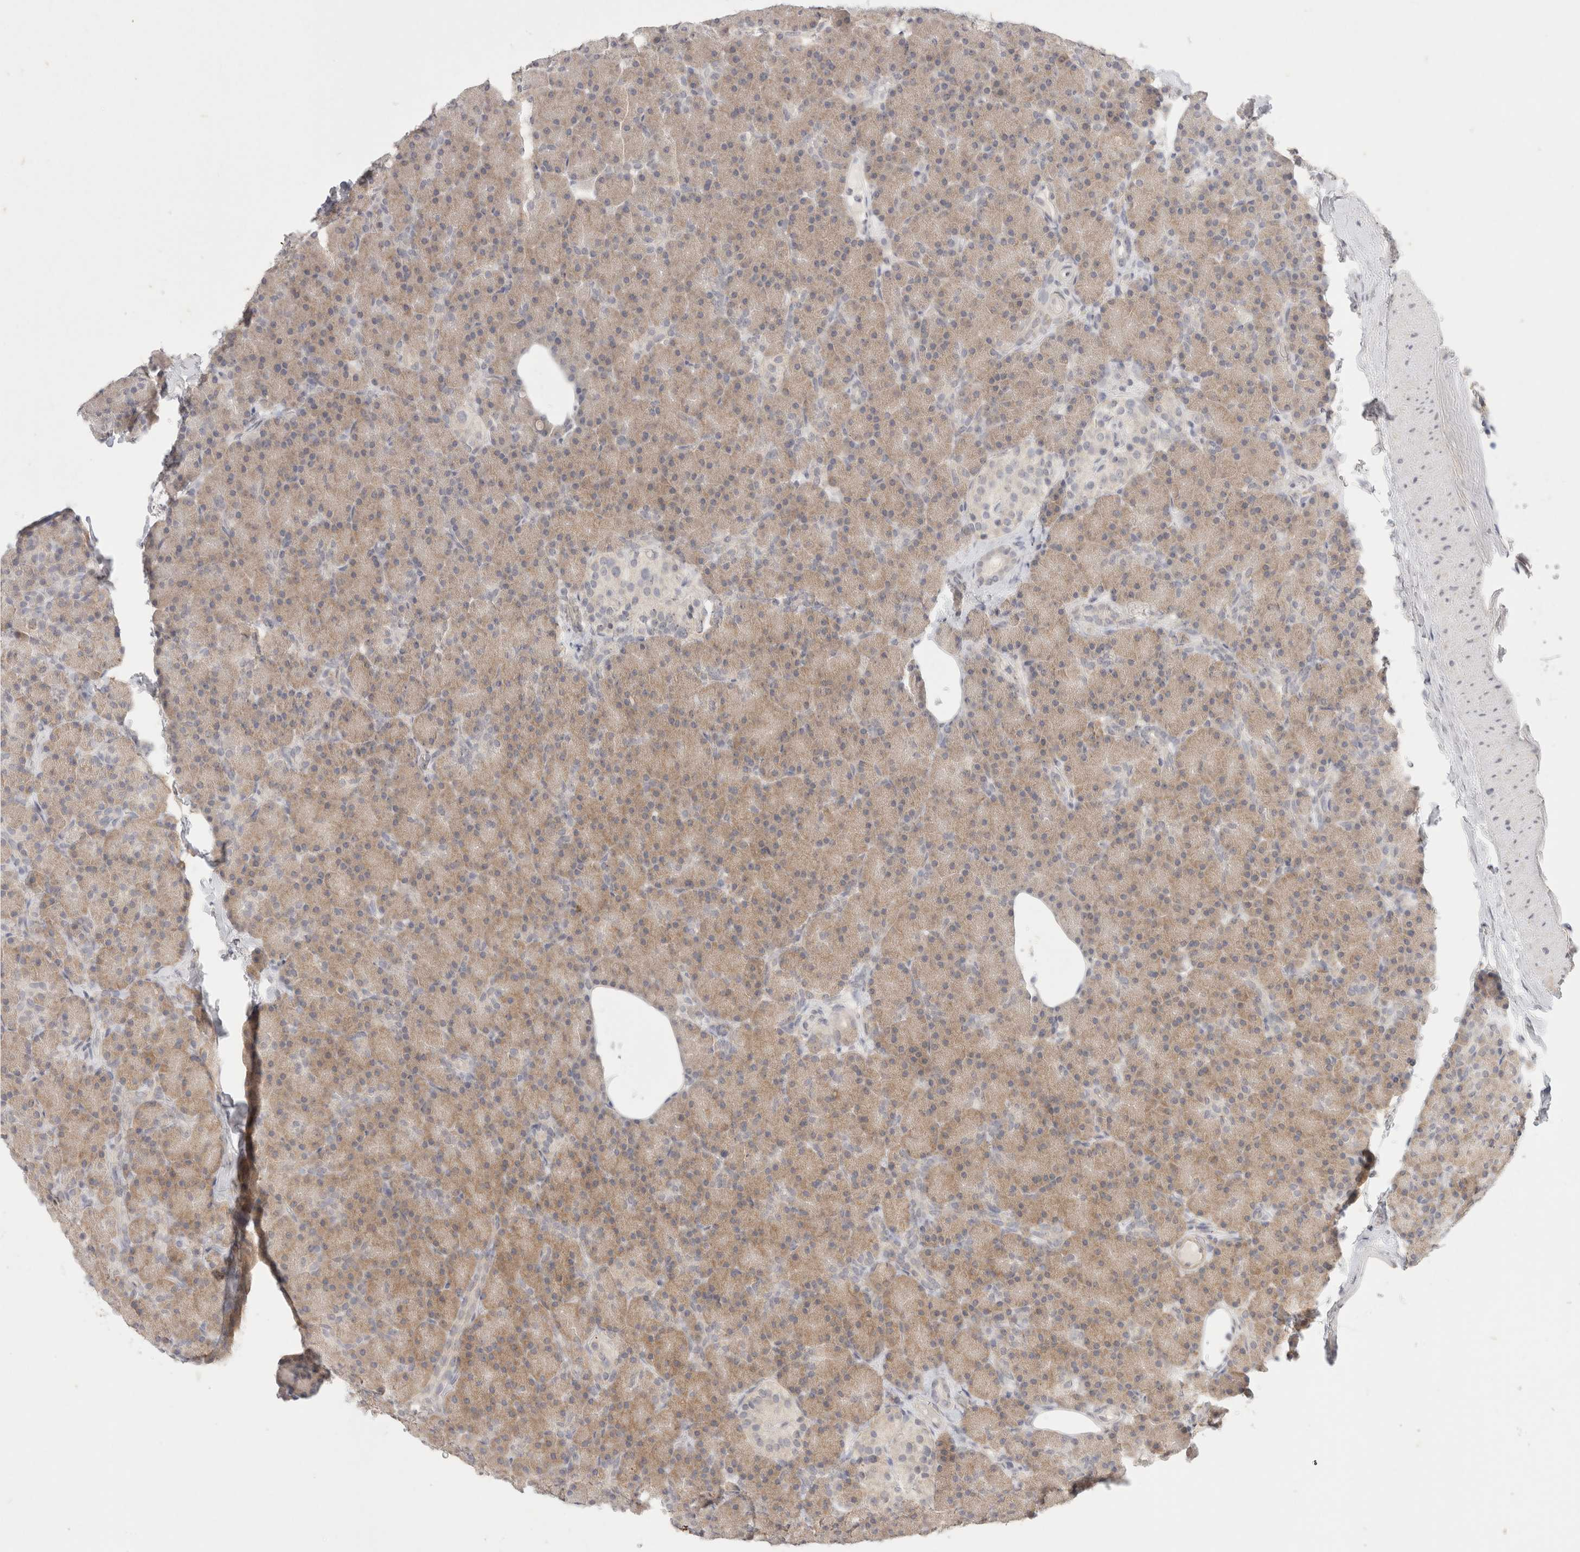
{"staining": {"intensity": "moderate", "quantity": ">75%", "location": "cytoplasmic/membranous"}, "tissue": "pancreas", "cell_type": "Exocrine glandular cells", "image_type": "normal", "snomed": [{"axis": "morphology", "description": "Normal tissue, NOS"}, {"axis": "topography", "description": "Pancreas"}], "caption": "This photomicrograph displays benign pancreas stained with immunohistochemistry (IHC) to label a protein in brown. The cytoplasmic/membranous of exocrine glandular cells show moderate positivity for the protein. Nuclei are counter-stained blue.", "gene": "CHRM4", "patient": {"sex": "female", "age": 43}}